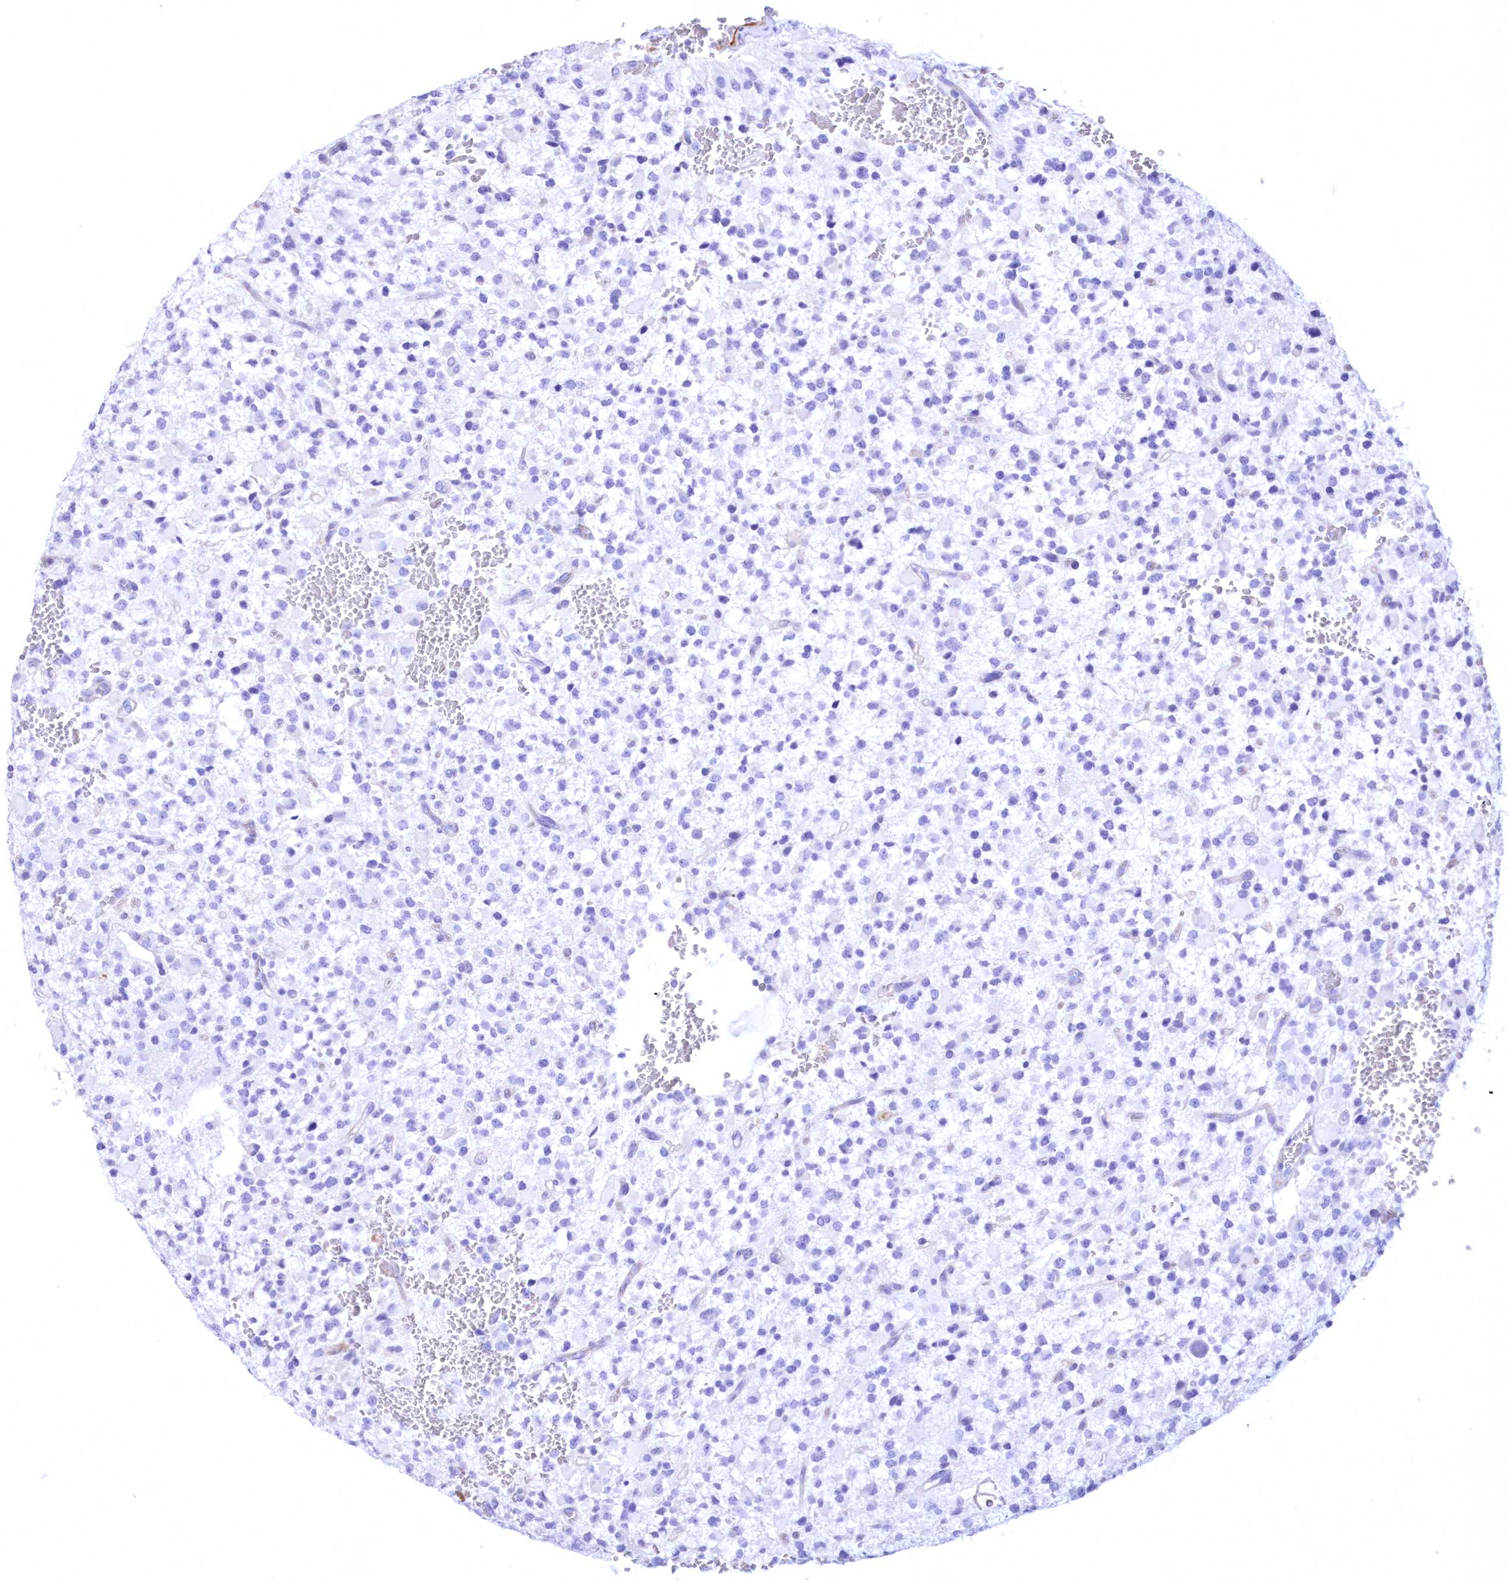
{"staining": {"intensity": "negative", "quantity": "none", "location": "none"}, "tissue": "glioma", "cell_type": "Tumor cells", "image_type": "cancer", "snomed": [{"axis": "morphology", "description": "Glioma, malignant, High grade"}, {"axis": "topography", "description": "Brain"}], "caption": "Glioma stained for a protein using IHC shows no positivity tumor cells.", "gene": "WDR74", "patient": {"sex": "male", "age": 34}}